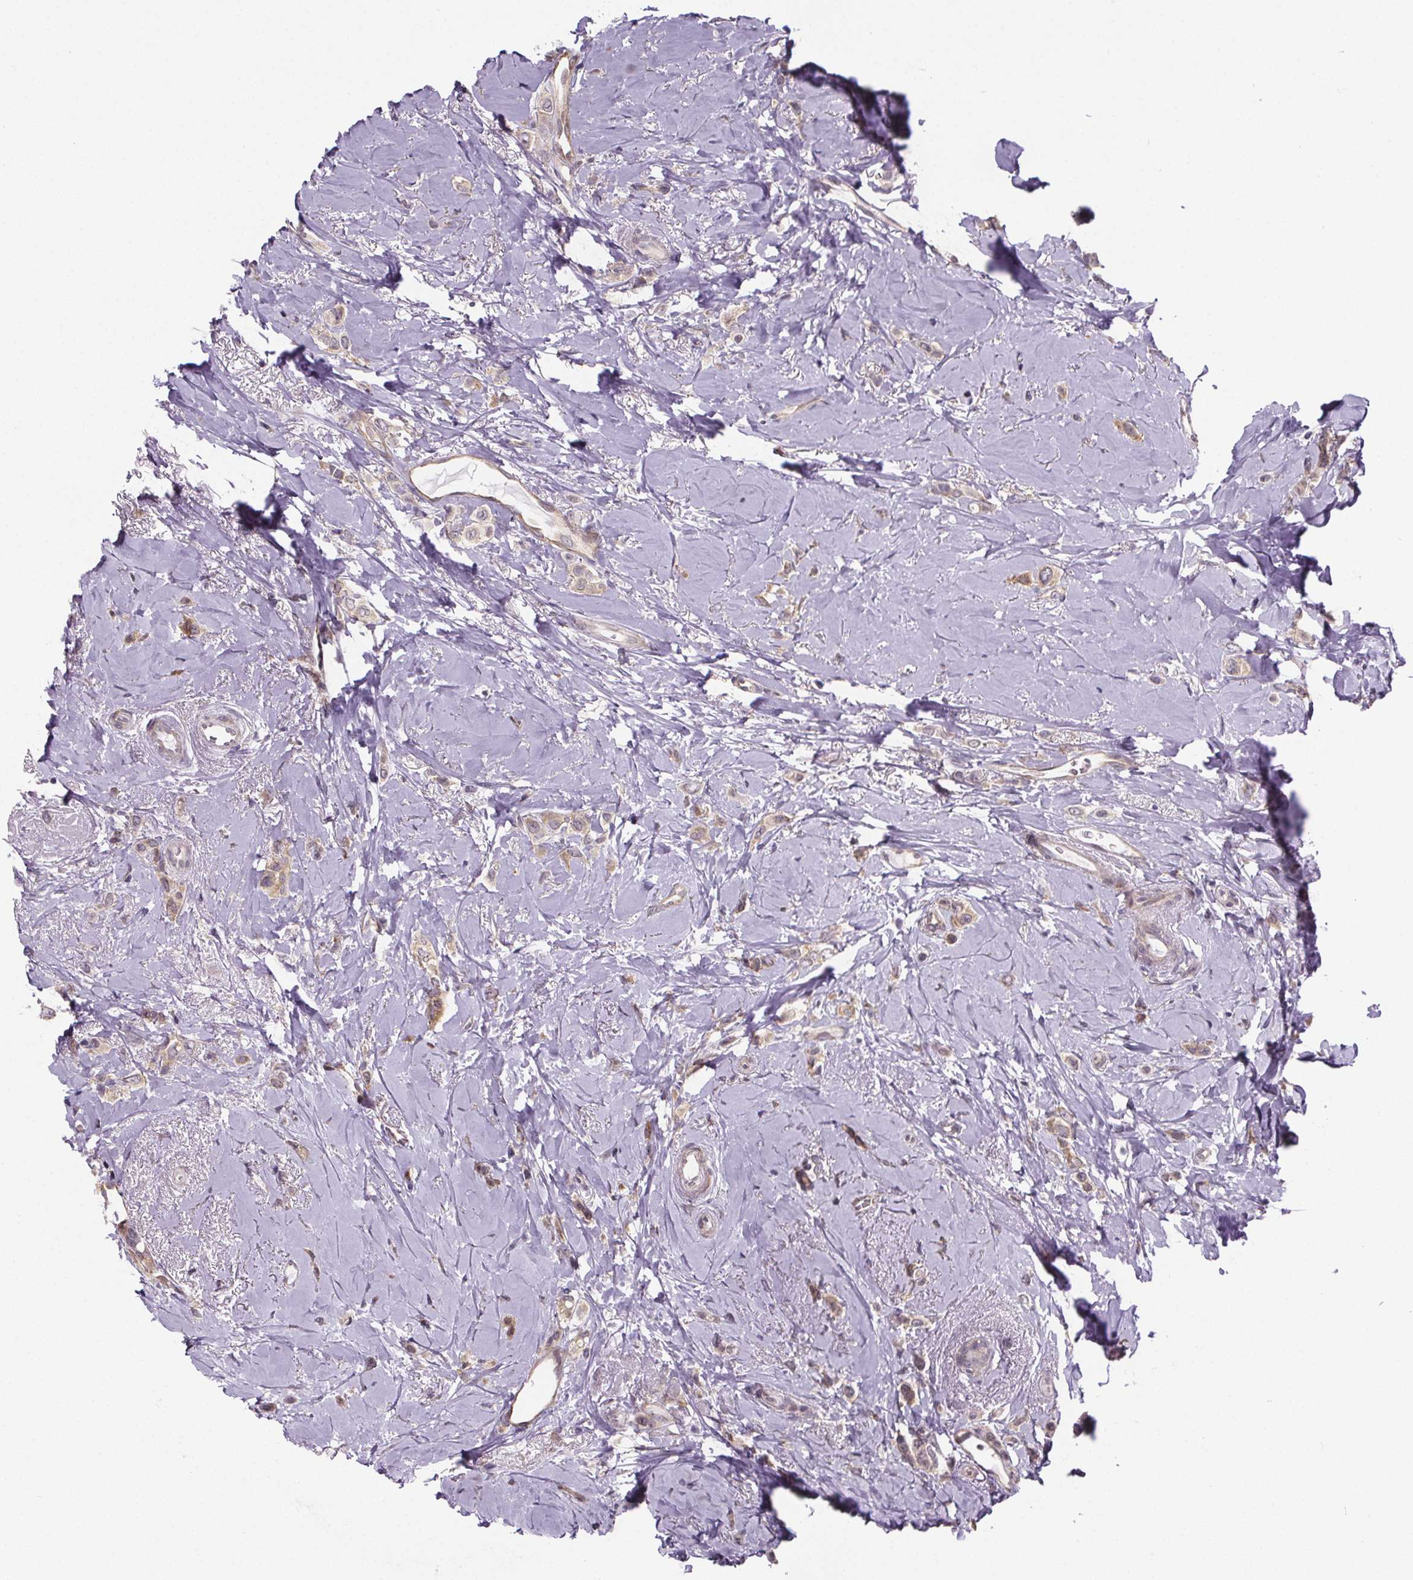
{"staining": {"intensity": "weak", "quantity": "25%-75%", "location": "cytoplasmic/membranous"}, "tissue": "breast cancer", "cell_type": "Tumor cells", "image_type": "cancer", "snomed": [{"axis": "morphology", "description": "Lobular carcinoma"}, {"axis": "topography", "description": "Breast"}], "caption": "Approximately 25%-75% of tumor cells in human breast cancer display weak cytoplasmic/membranous protein expression as visualized by brown immunohistochemical staining.", "gene": "TTC12", "patient": {"sex": "female", "age": 66}}